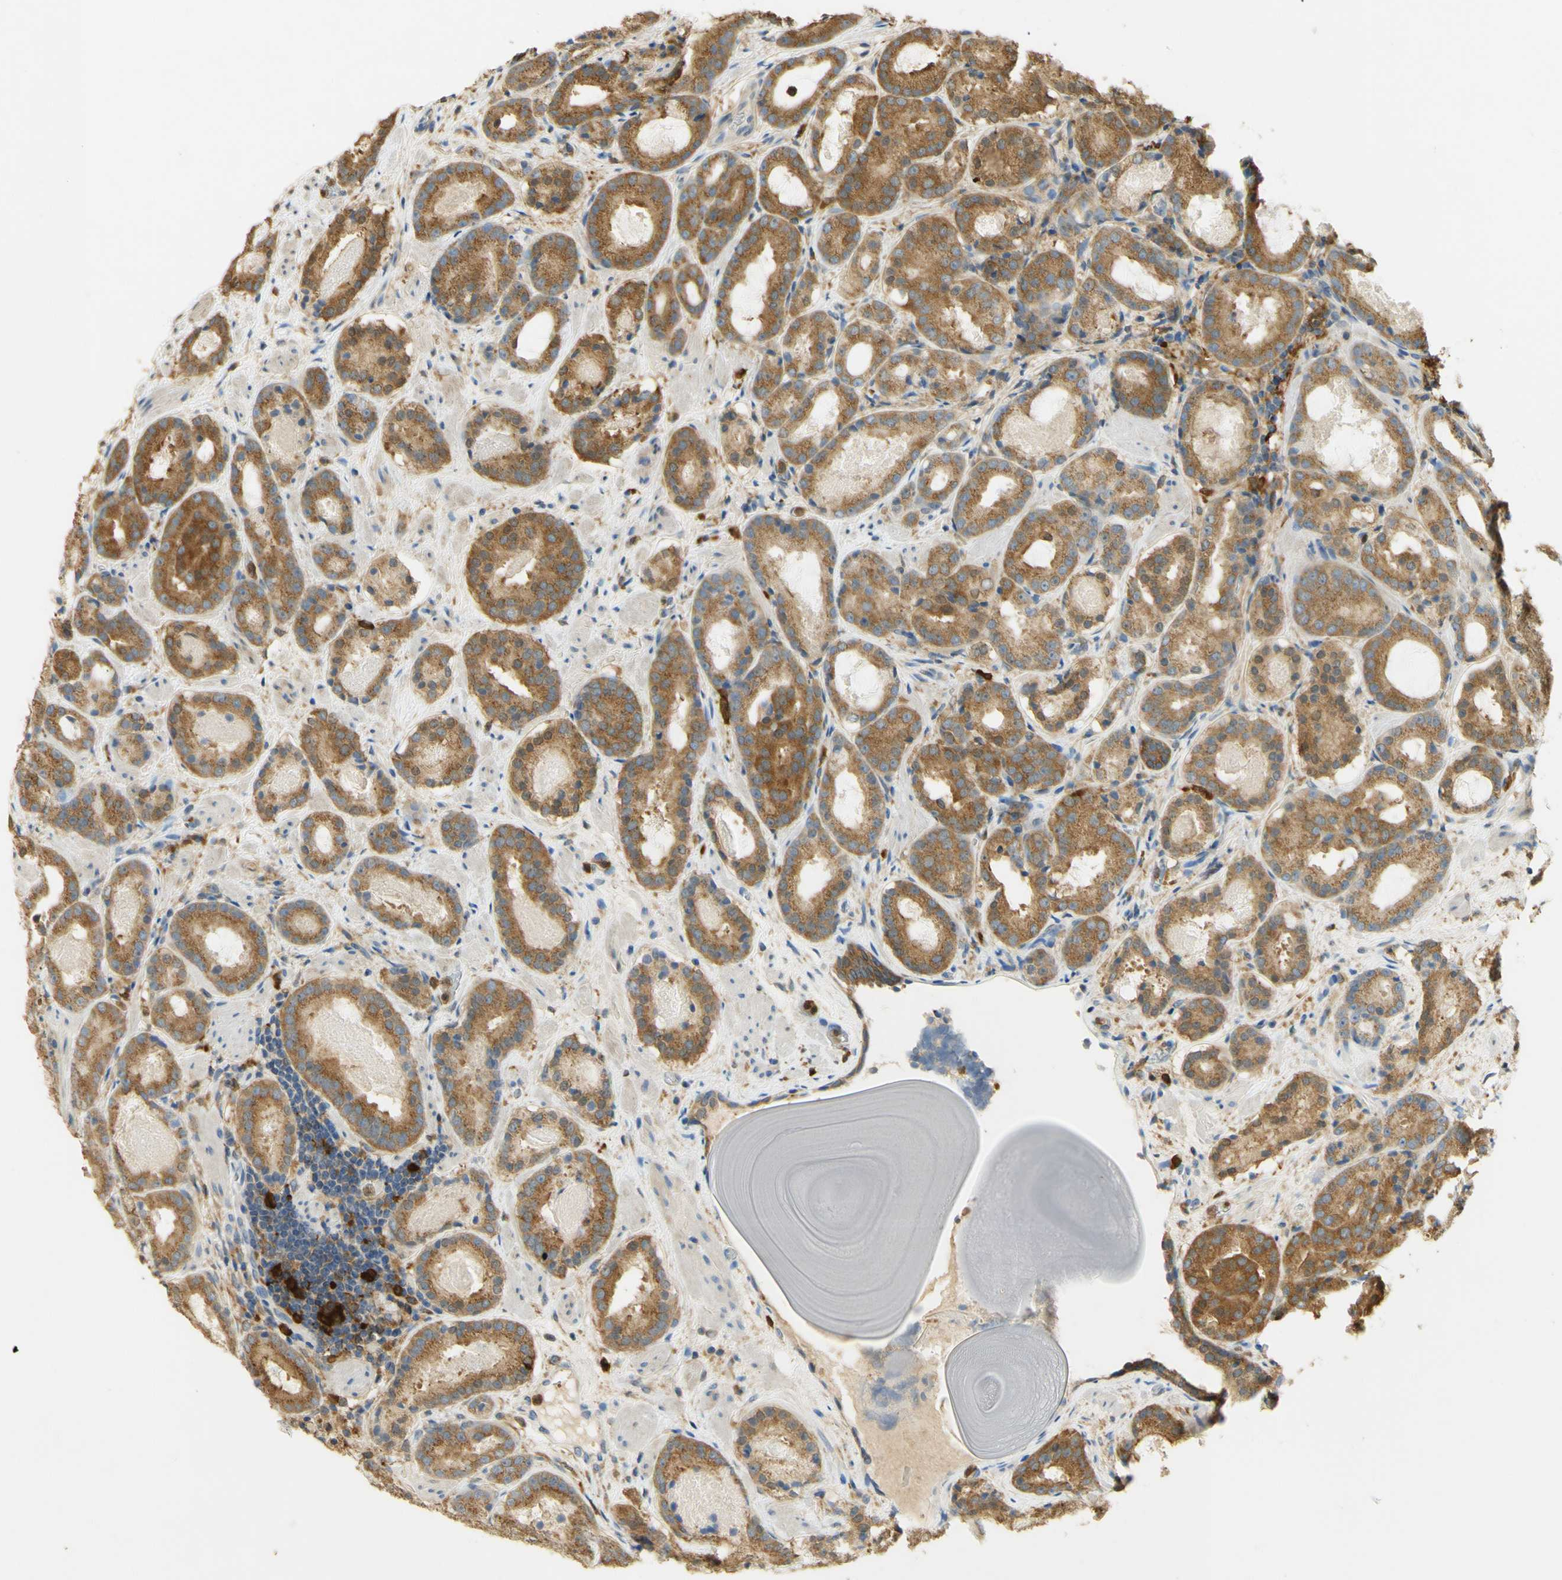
{"staining": {"intensity": "moderate", "quantity": ">75%", "location": "cytoplasmic/membranous"}, "tissue": "prostate cancer", "cell_type": "Tumor cells", "image_type": "cancer", "snomed": [{"axis": "morphology", "description": "Adenocarcinoma, Low grade"}, {"axis": "topography", "description": "Prostate"}], "caption": "A medium amount of moderate cytoplasmic/membranous expression is appreciated in approximately >75% of tumor cells in prostate adenocarcinoma (low-grade) tissue.", "gene": "PAK1", "patient": {"sex": "male", "age": 69}}